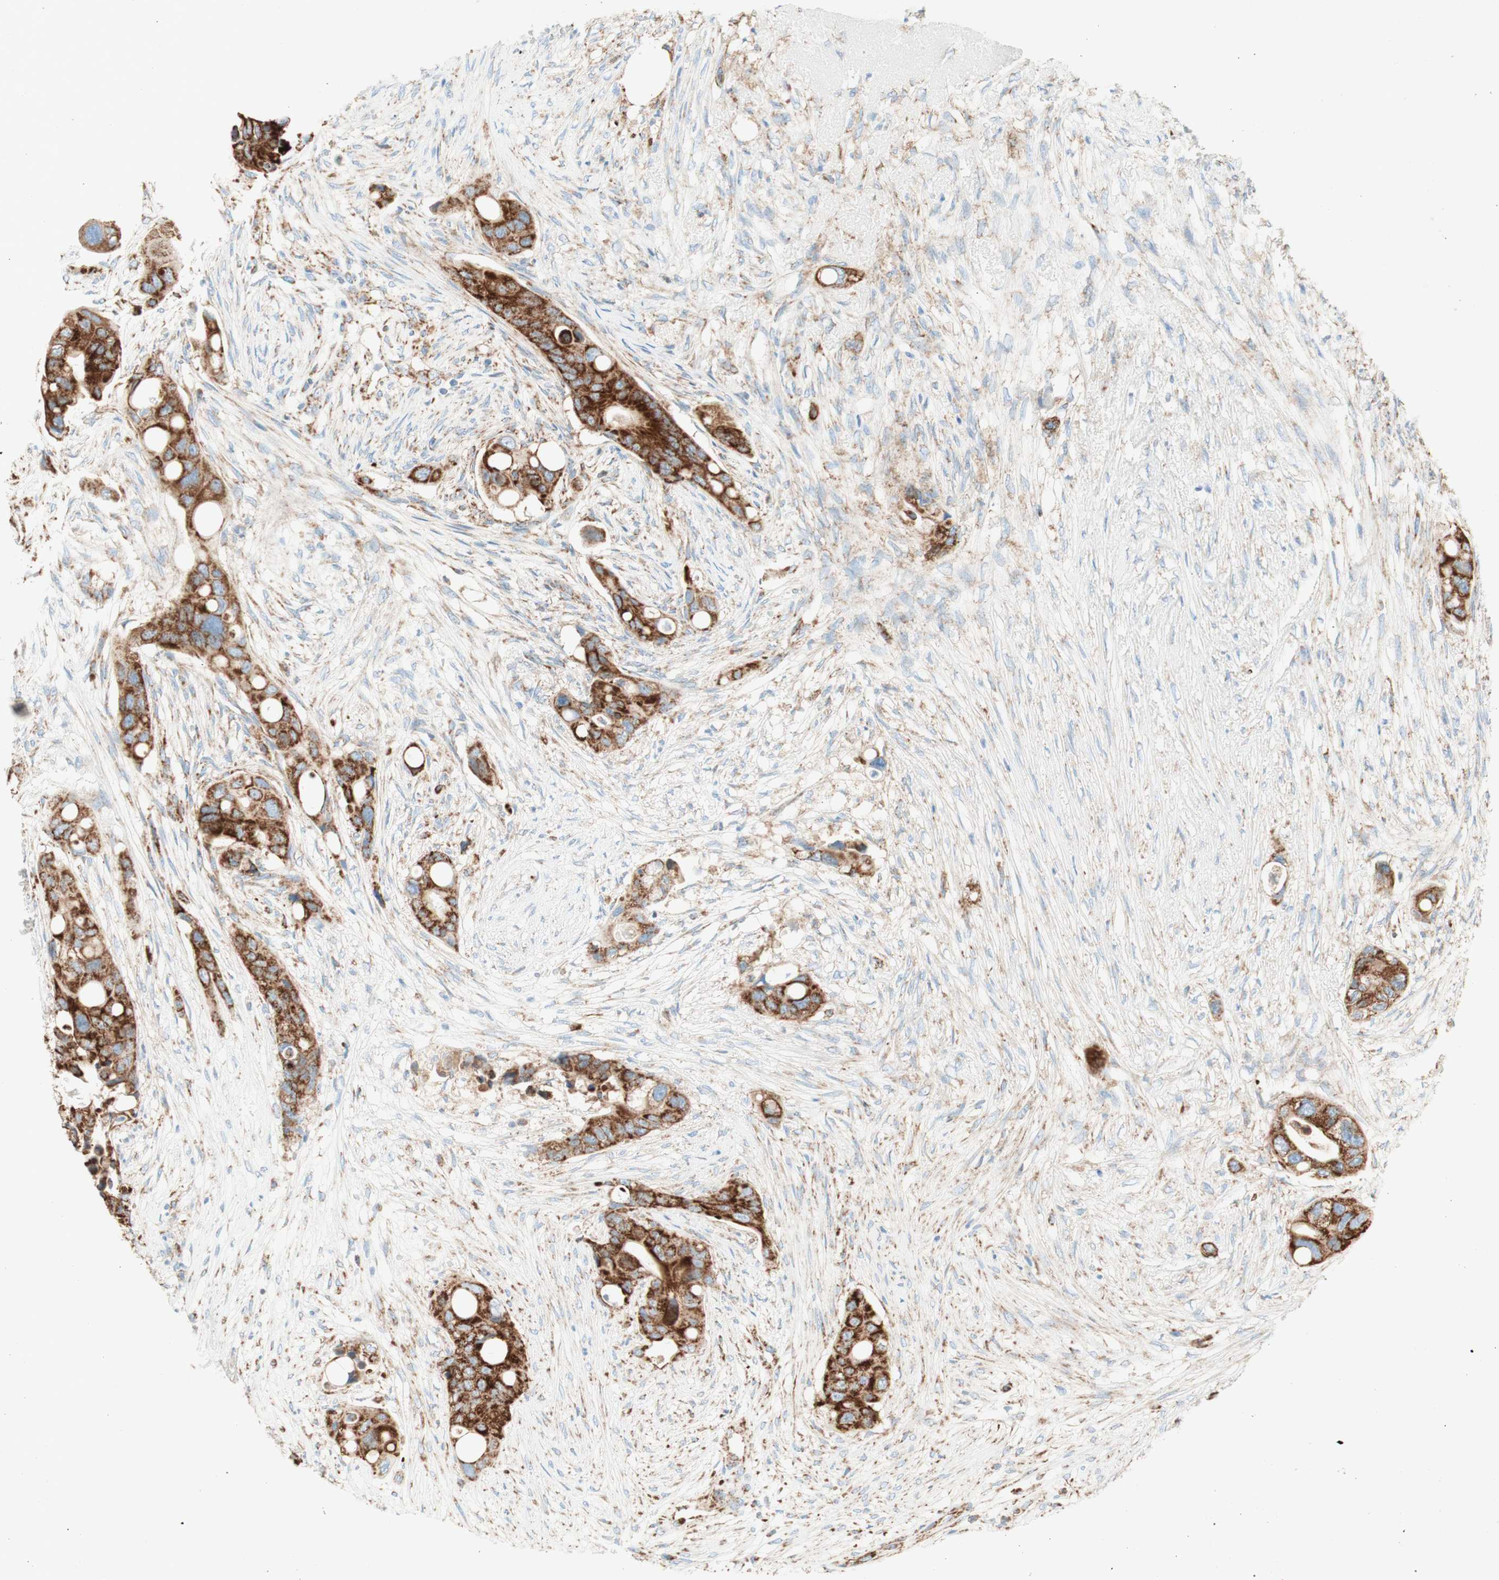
{"staining": {"intensity": "strong", "quantity": ">75%", "location": "cytoplasmic/membranous"}, "tissue": "colorectal cancer", "cell_type": "Tumor cells", "image_type": "cancer", "snomed": [{"axis": "morphology", "description": "Adenocarcinoma, NOS"}, {"axis": "topography", "description": "Colon"}], "caption": "Protein analysis of adenocarcinoma (colorectal) tissue demonstrates strong cytoplasmic/membranous expression in approximately >75% of tumor cells.", "gene": "TOMM20", "patient": {"sex": "female", "age": 57}}